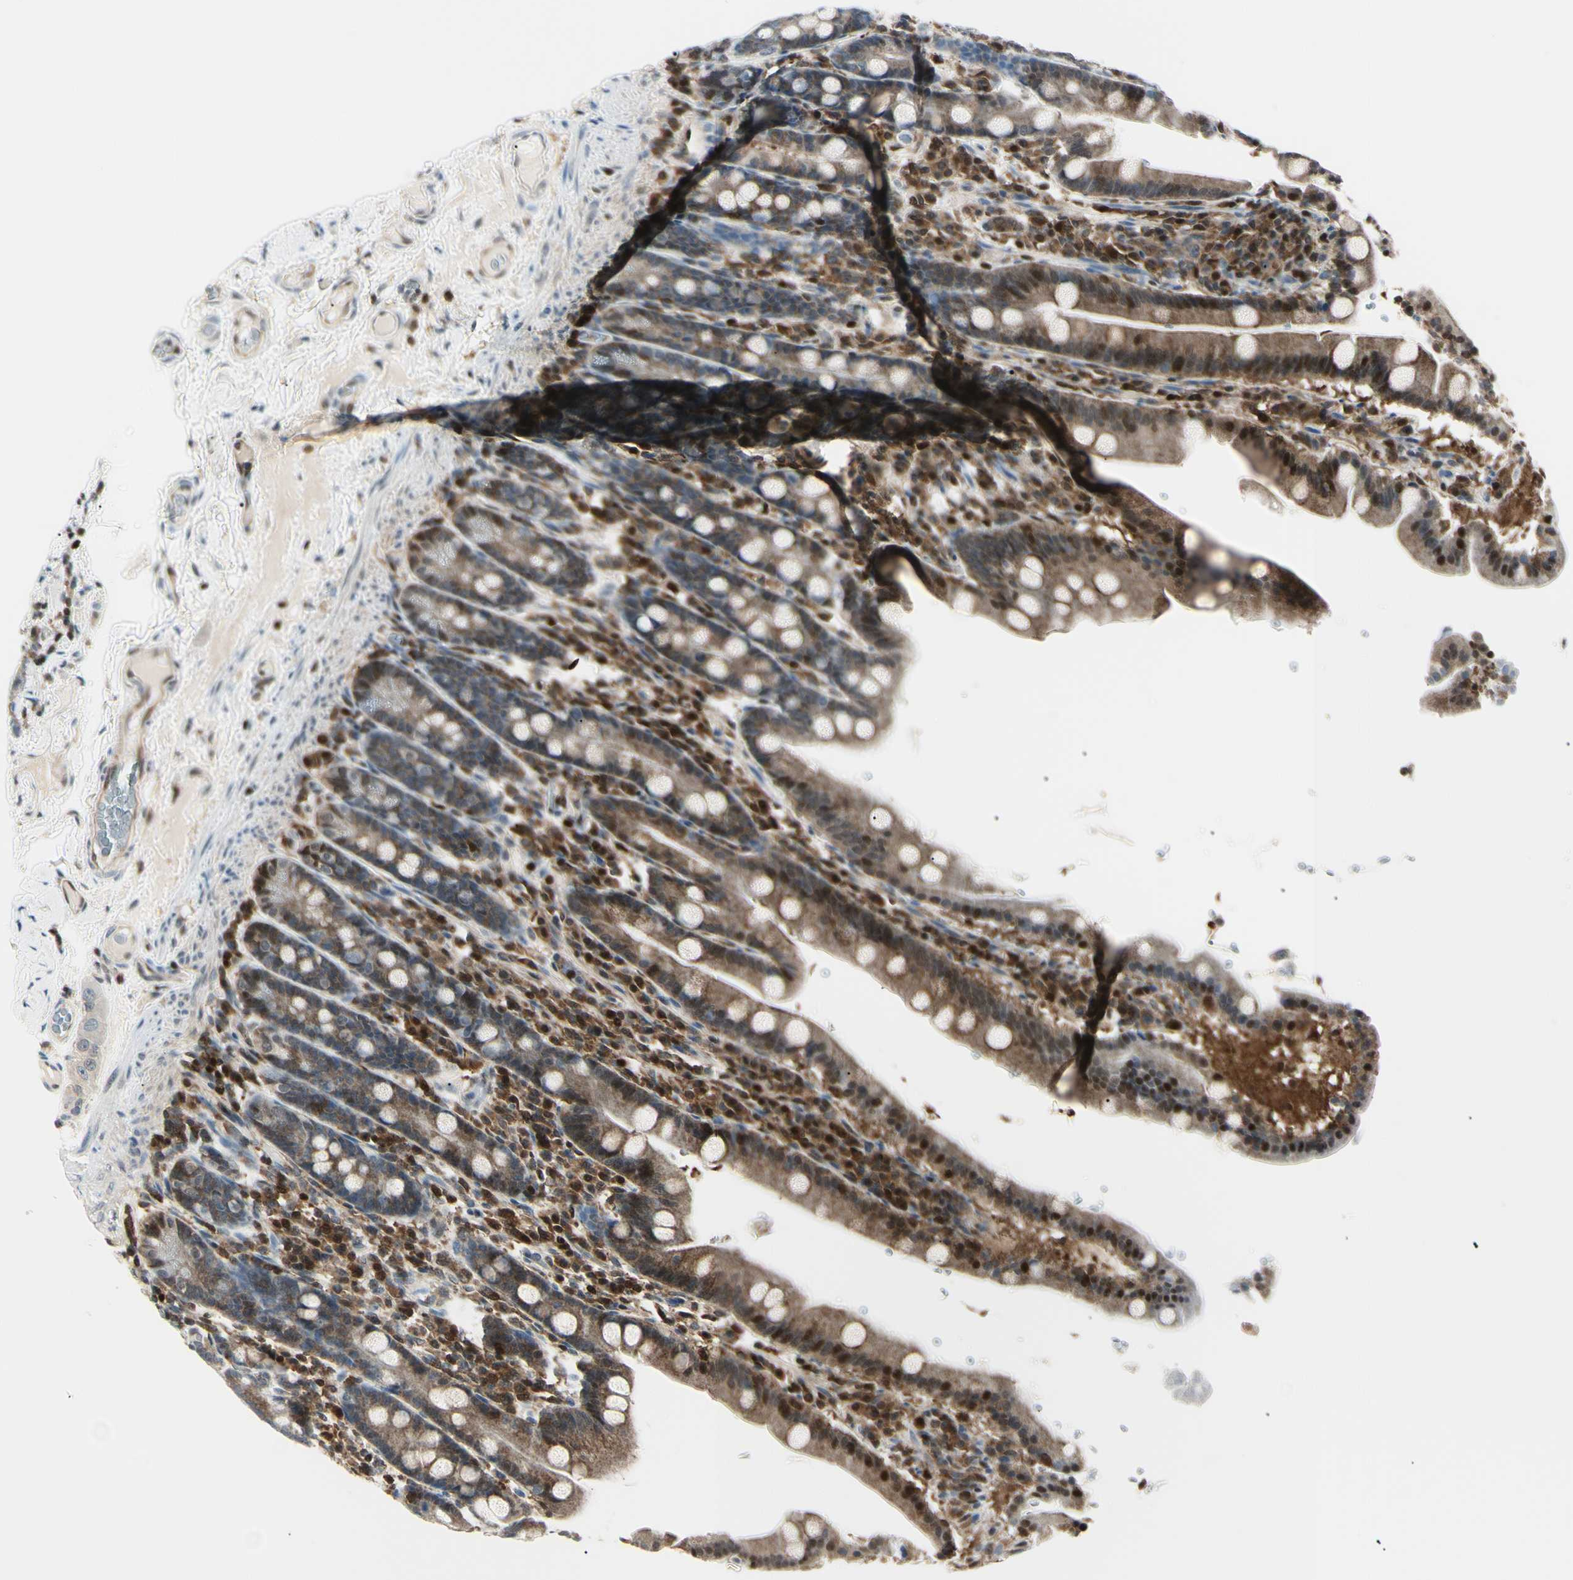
{"staining": {"intensity": "moderate", "quantity": ">75%", "location": "cytoplasmic/membranous,nuclear"}, "tissue": "duodenum", "cell_type": "Glandular cells", "image_type": "normal", "snomed": [{"axis": "morphology", "description": "Normal tissue, NOS"}, {"axis": "topography", "description": "Duodenum"}], "caption": "Duodenum stained with immunohistochemistry (IHC) reveals moderate cytoplasmic/membranous,nuclear expression in approximately >75% of glandular cells.", "gene": "PGK1", "patient": {"sex": "male", "age": 50}}